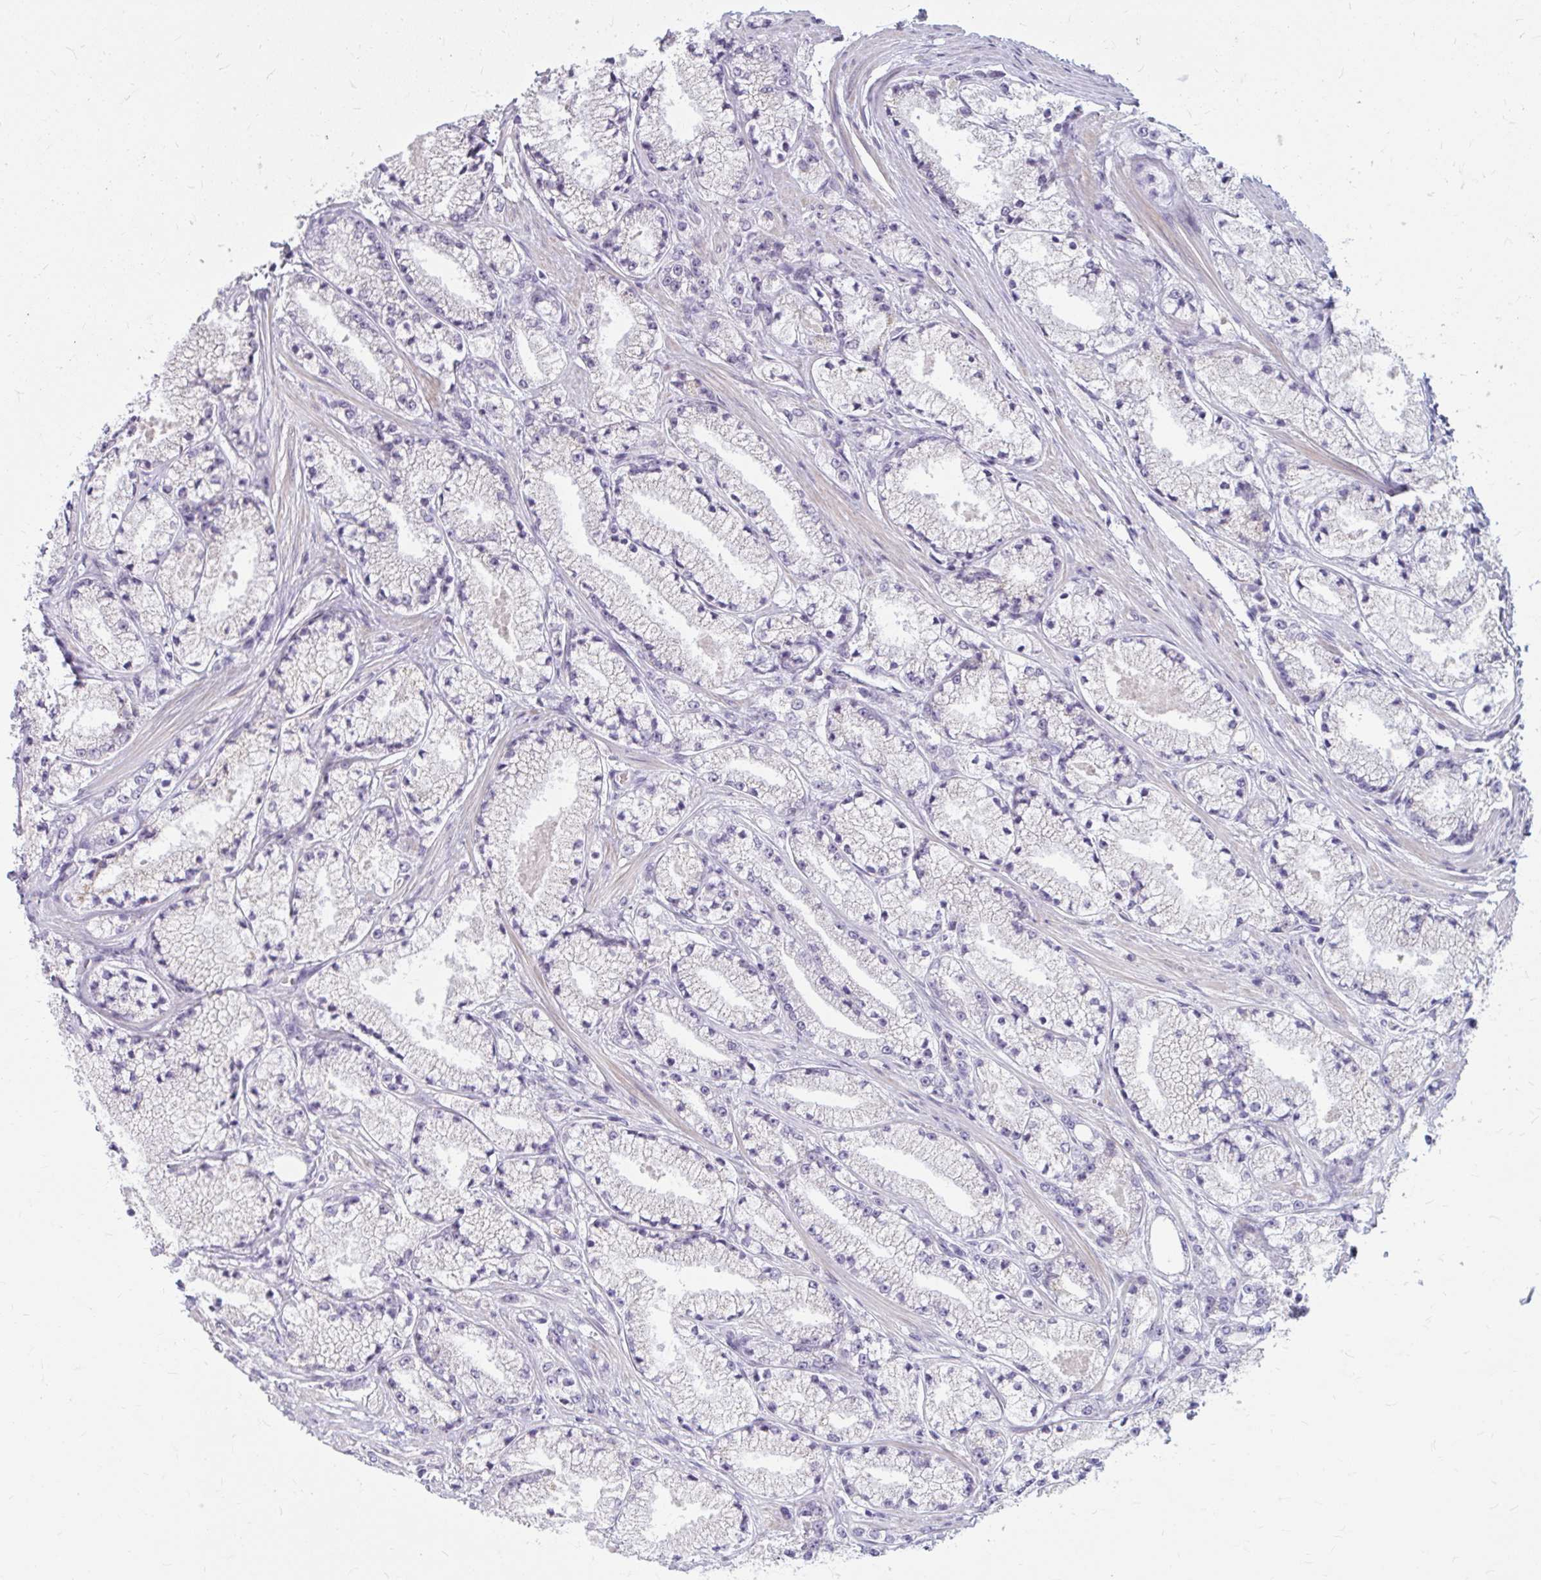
{"staining": {"intensity": "negative", "quantity": "none", "location": "none"}, "tissue": "prostate cancer", "cell_type": "Tumor cells", "image_type": "cancer", "snomed": [{"axis": "morphology", "description": "Adenocarcinoma, High grade"}, {"axis": "topography", "description": "Prostate"}], "caption": "Human prostate cancer (adenocarcinoma (high-grade)) stained for a protein using immunohistochemistry displays no expression in tumor cells.", "gene": "MSMO1", "patient": {"sex": "male", "age": 63}}